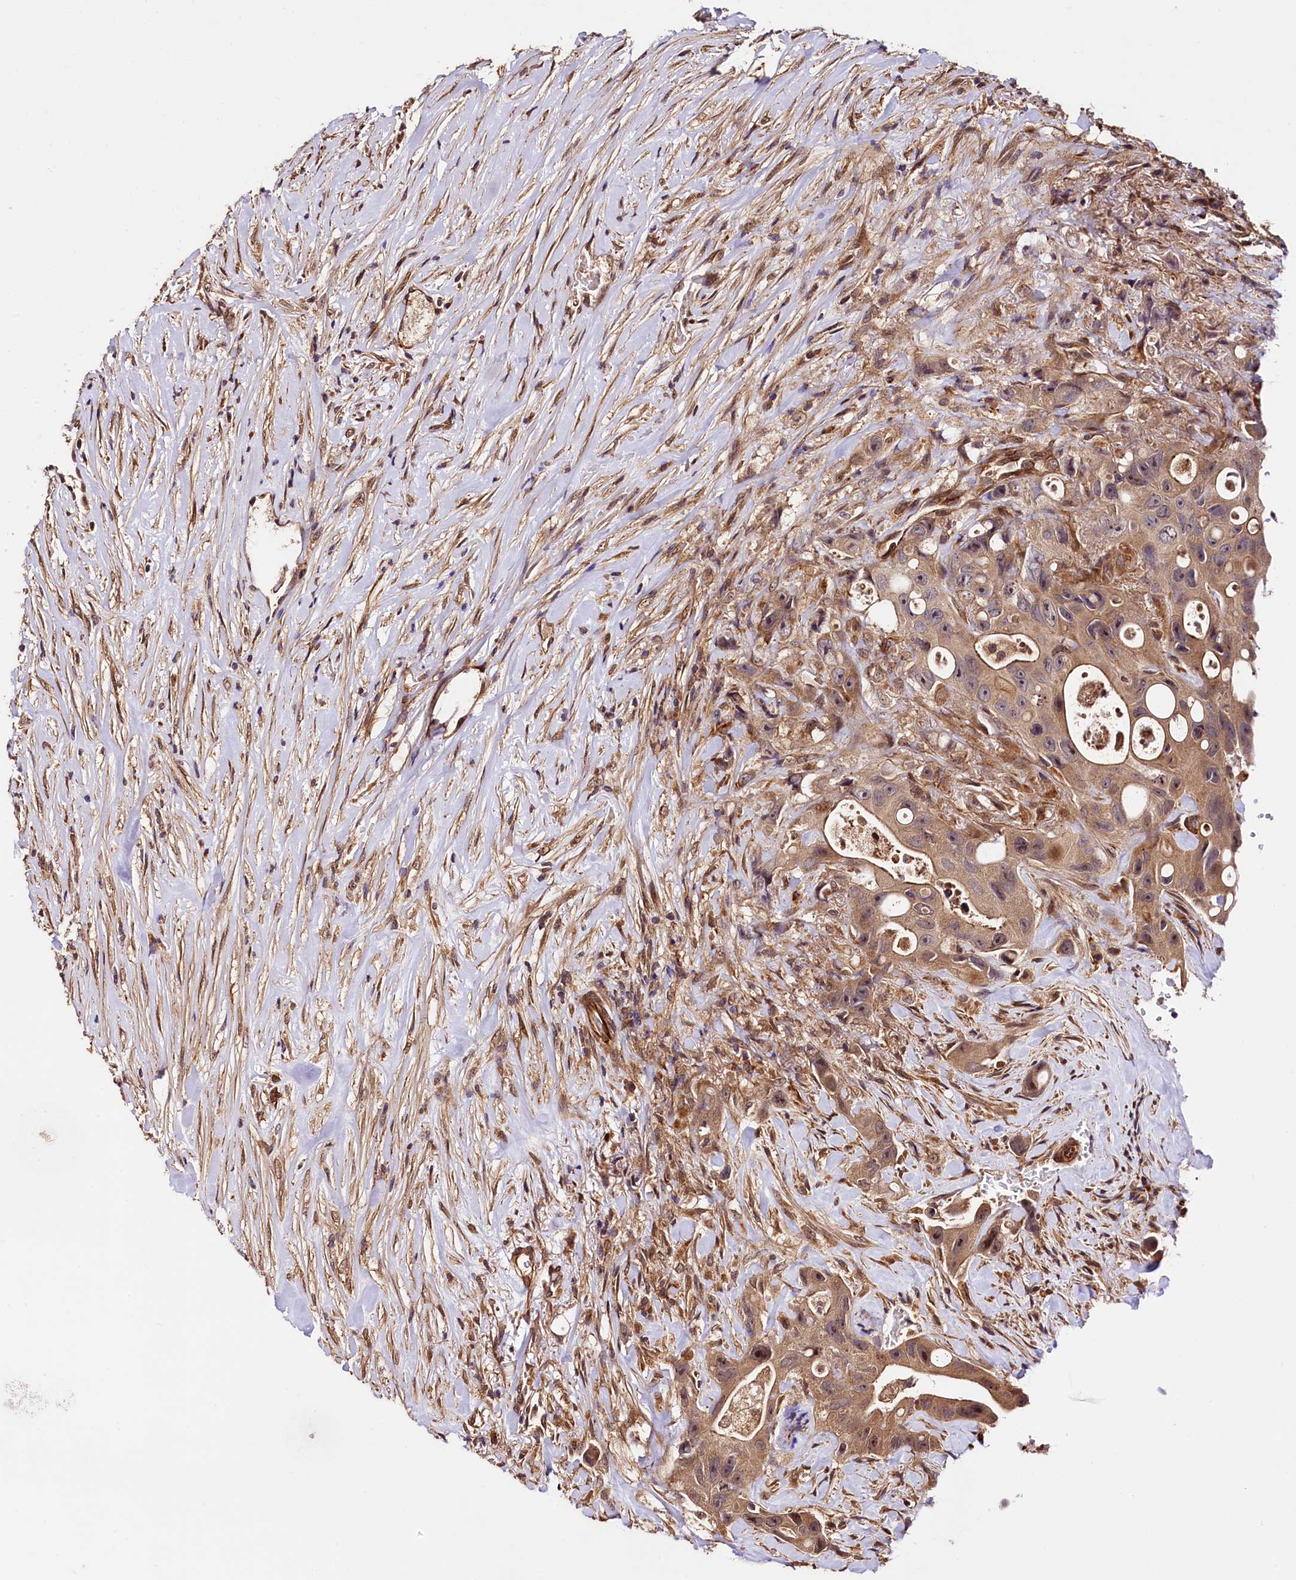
{"staining": {"intensity": "moderate", "quantity": "25%-75%", "location": "cytoplasmic/membranous,nuclear"}, "tissue": "colorectal cancer", "cell_type": "Tumor cells", "image_type": "cancer", "snomed": [{"axis": "morphology", "description": "Adenocarcinoma, NOS"}, {"axis": "topography", "description": "Colon"}], "caption": "Human colorectal adenocarcinoma stained with a brown dye shows moderate cytoplasmic/membranous and nuclear positive staining in about 25%-75% of tumor cells.", "gene": "TBCEL", "patient": {"sex": "female", "age": 46}}